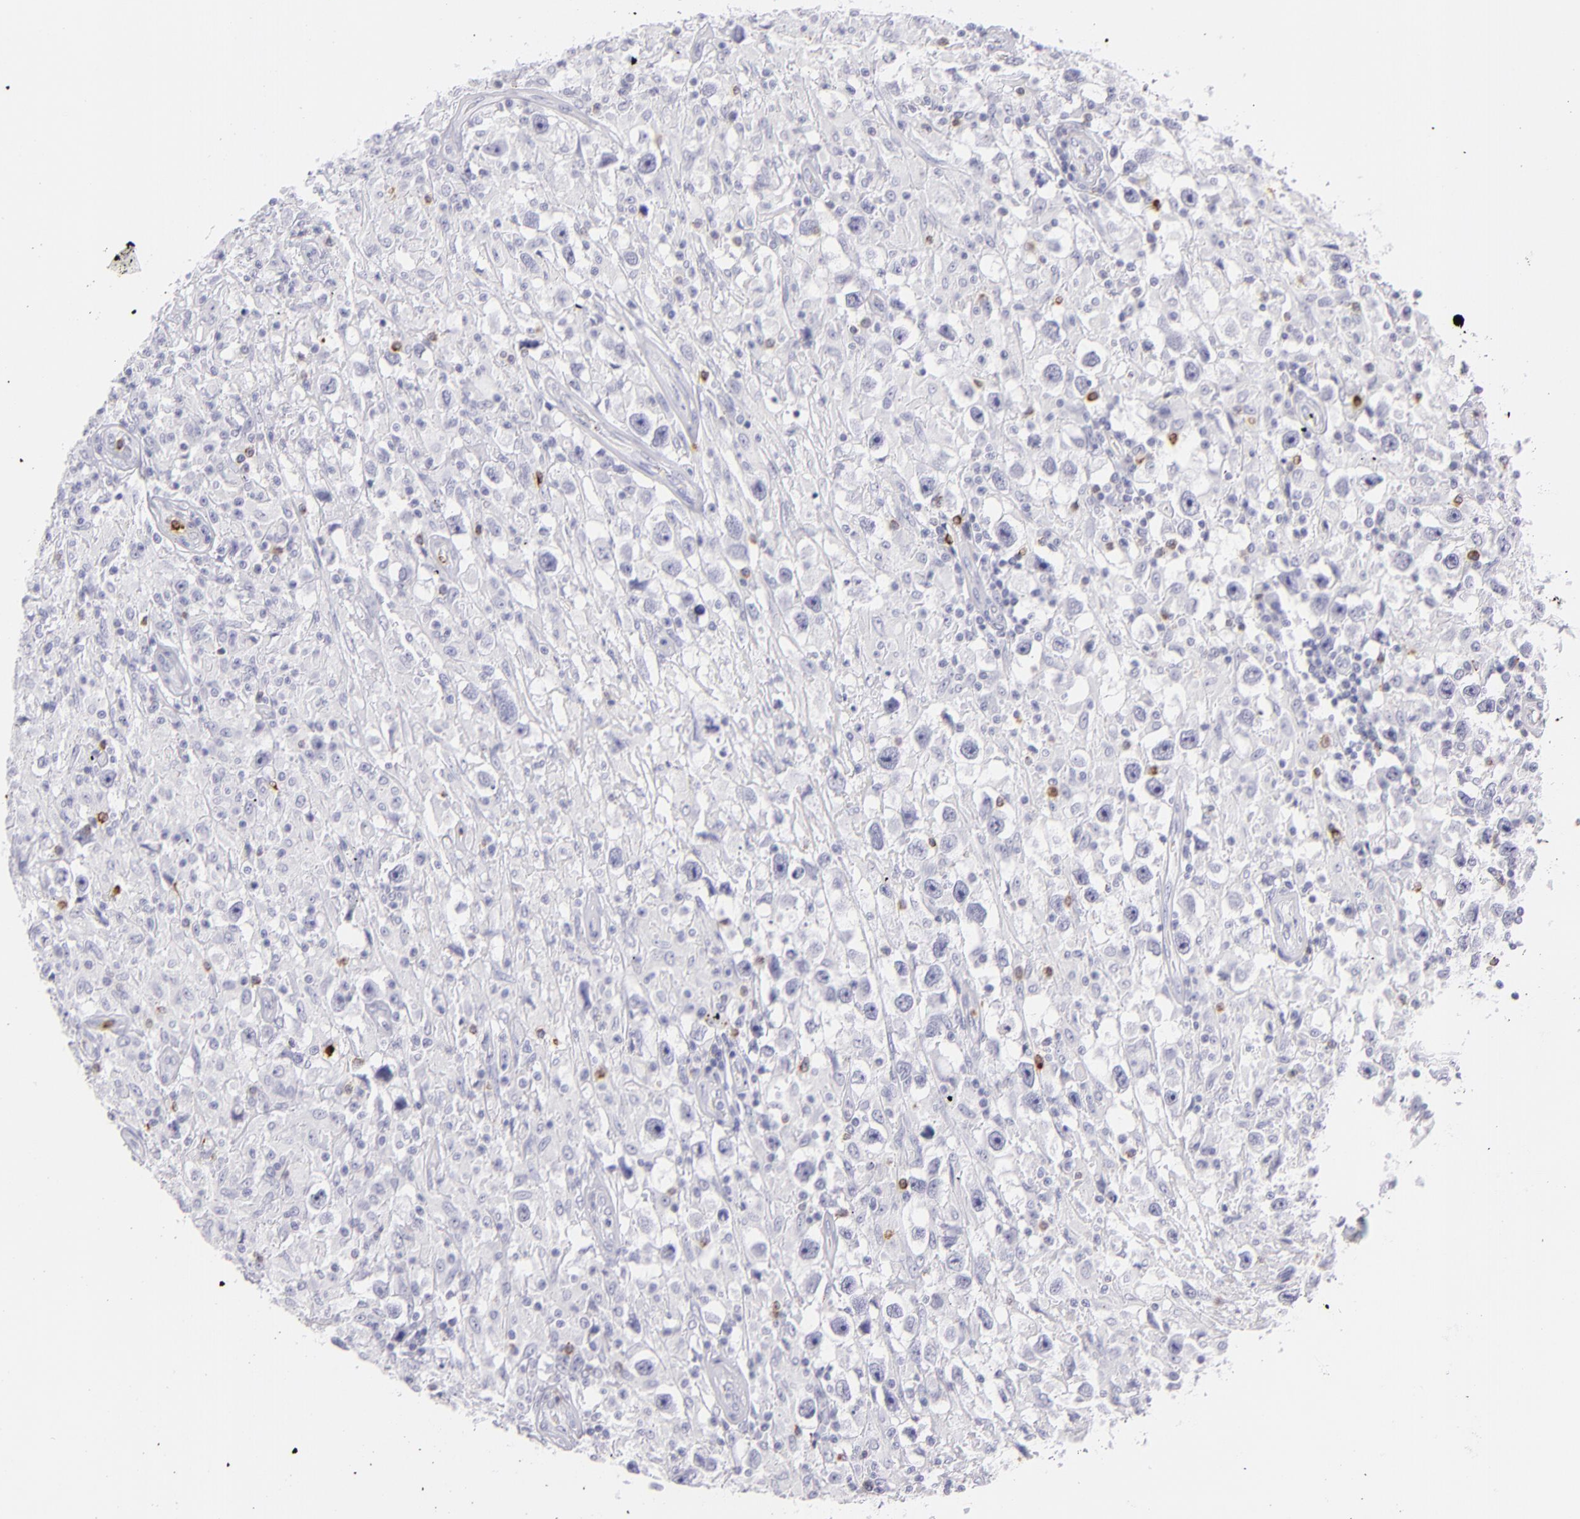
{"staining": {"intensity": "negative", "quantity": "none", "location": "none"}, "tissue": "testis cancer", "cell_type": "Tumor cells", "image_type": "cancer", "snomed": [{"axis": "morphology", "description": "Seminoma, NOS"}, {"axis": "topography", "description": "Testis"}], "caption": "Immunohistochemistry (IHC) micrograph of testis cancer stained for a protein (brown), which demonstrates no positivity in tumor cells.", "gene": "PRF1", "patient": {"sex": "male", "age": 34}}